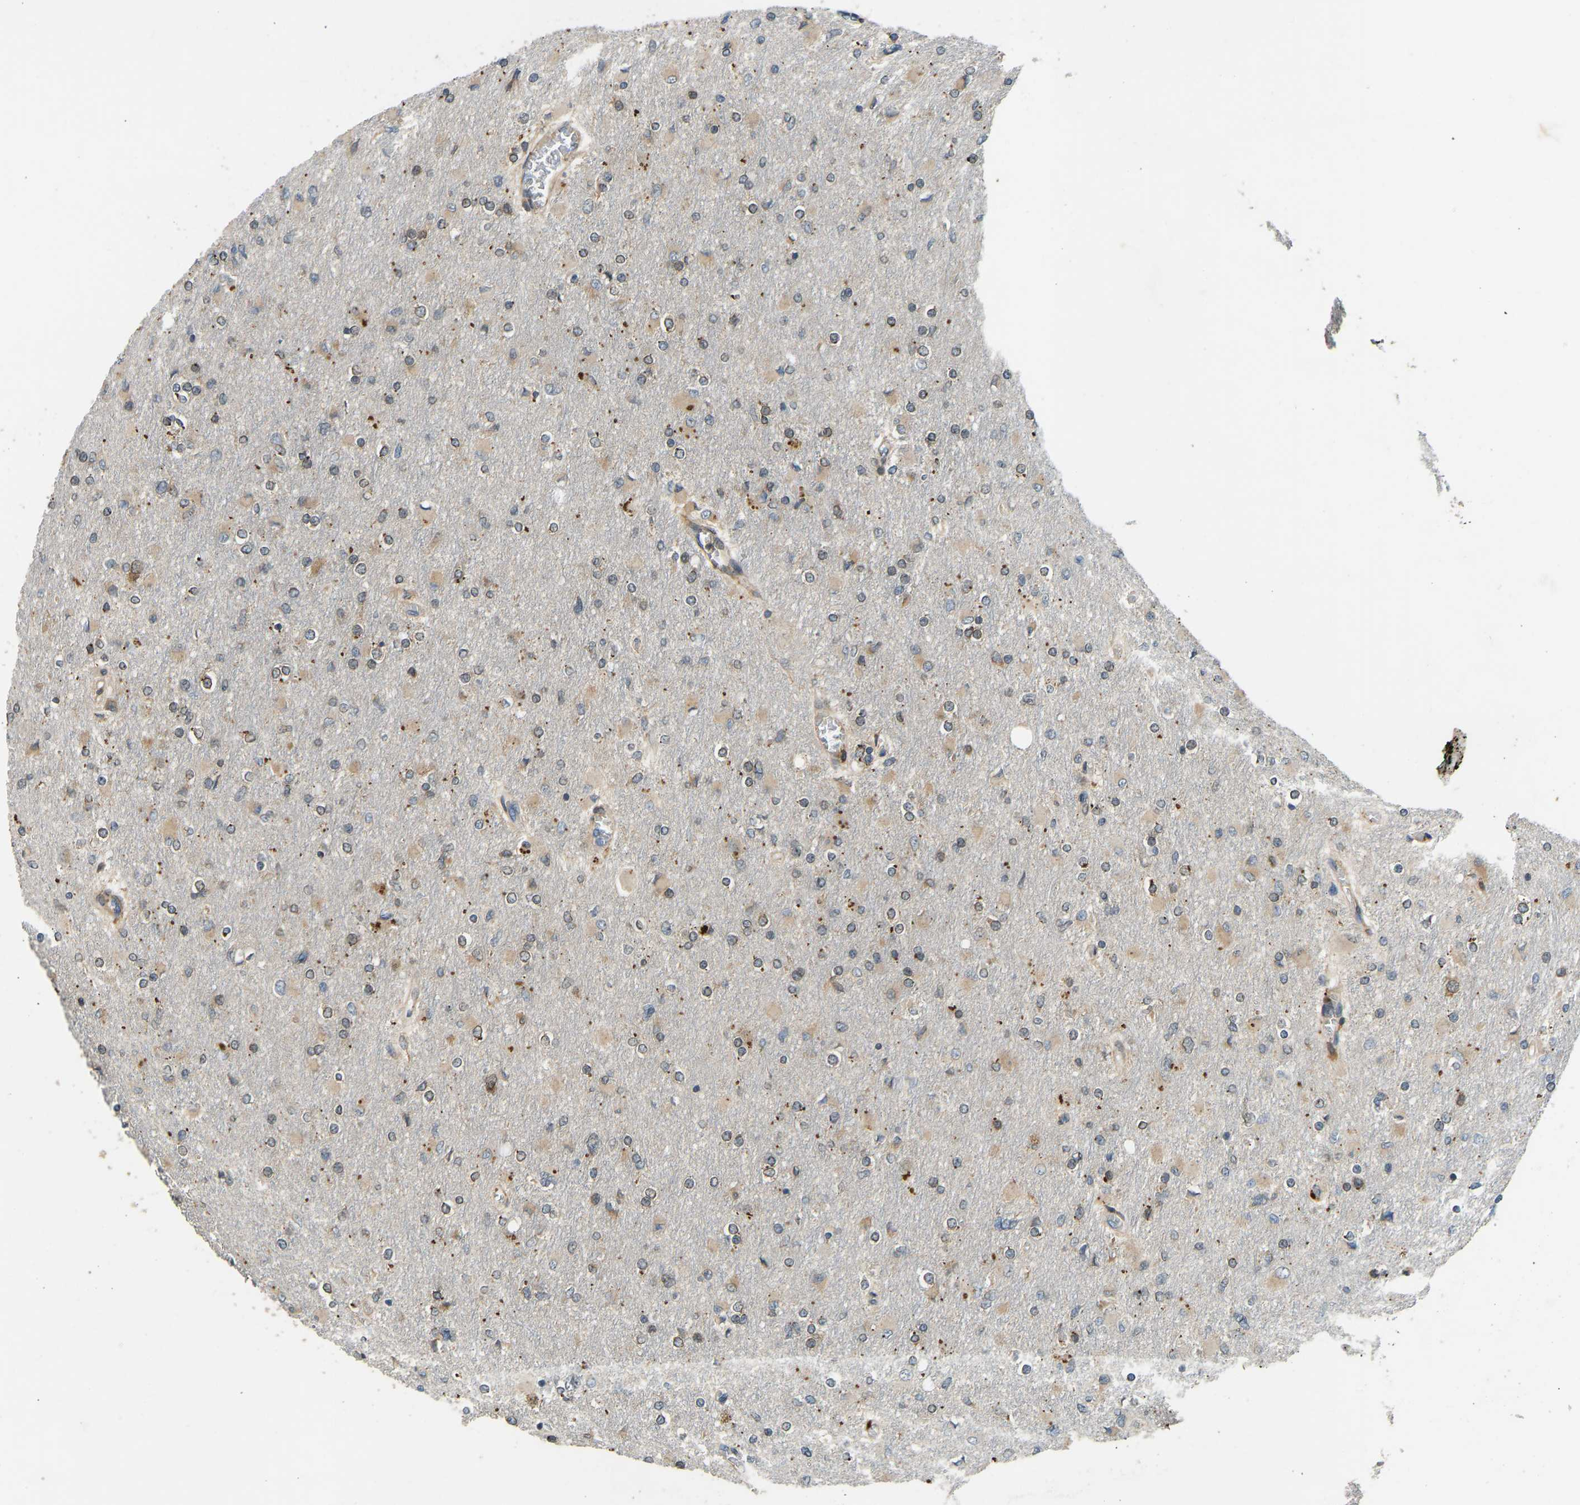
{"staining": {"intensity": "moderate", "quantity": "25%-75%", "location": "cytoplasmic/membranous"}, "tissue": "glioma", "cell_type": "Tumor cells", "image_type": "cancer", "snomed": [{"axis": "morphology", "description": "Glioma, malignant, High grade"}, {"axis": "topography", "description": "Cerebral cortex"}], "caption": "The histopathology image displays immunohistochemical staining of glioma. There is moderate cytoplasmic/membranous expression is identified in about 25%-75% of tumor cells.", "gene": "OS9", "patient": {"sex": "female", "age": 36}}